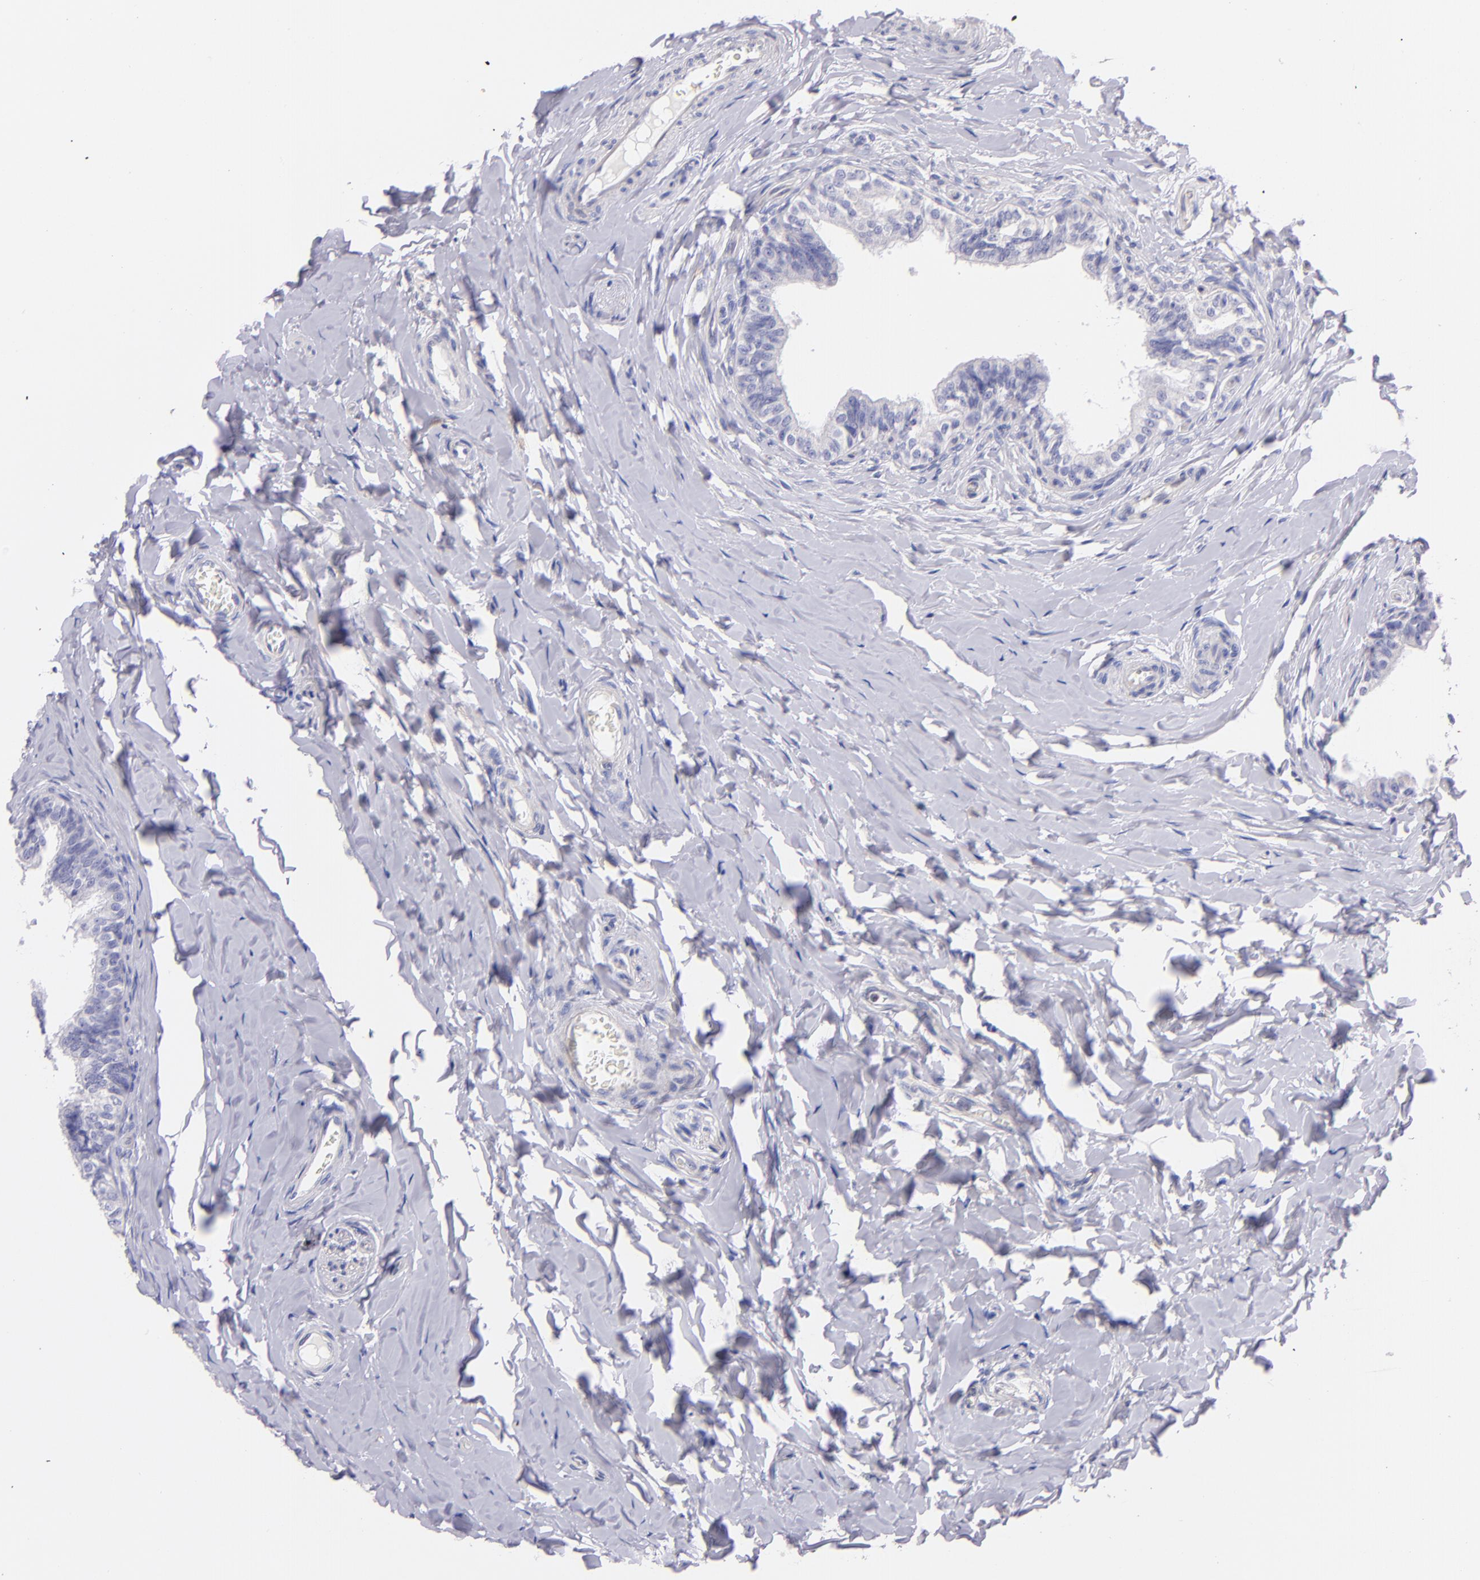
{"staining": {"intensity": "weak", "quantity": "25%-75%", "location": "cytoplasmic/membranous"}, "tissue": "epididymis", "cell_type": "Glandular cells", "image_type": "normal", "snomed": [{"axis": "morphology", "description": "Normal tissue, NOS"}, {"axis": "topography", "description": "Soft tissue"}, {"axis": "topography", "description": "Epididymis"}], "caption": "IHC micrograph of unremarkable epididymis stained for a protein (brown), which exhibits low levels of weak cytoplasmic/membranous expression in about 25%-75% of glandular cells.", "gene": "RET", "patient": {"sex": "male", "age": 26}}